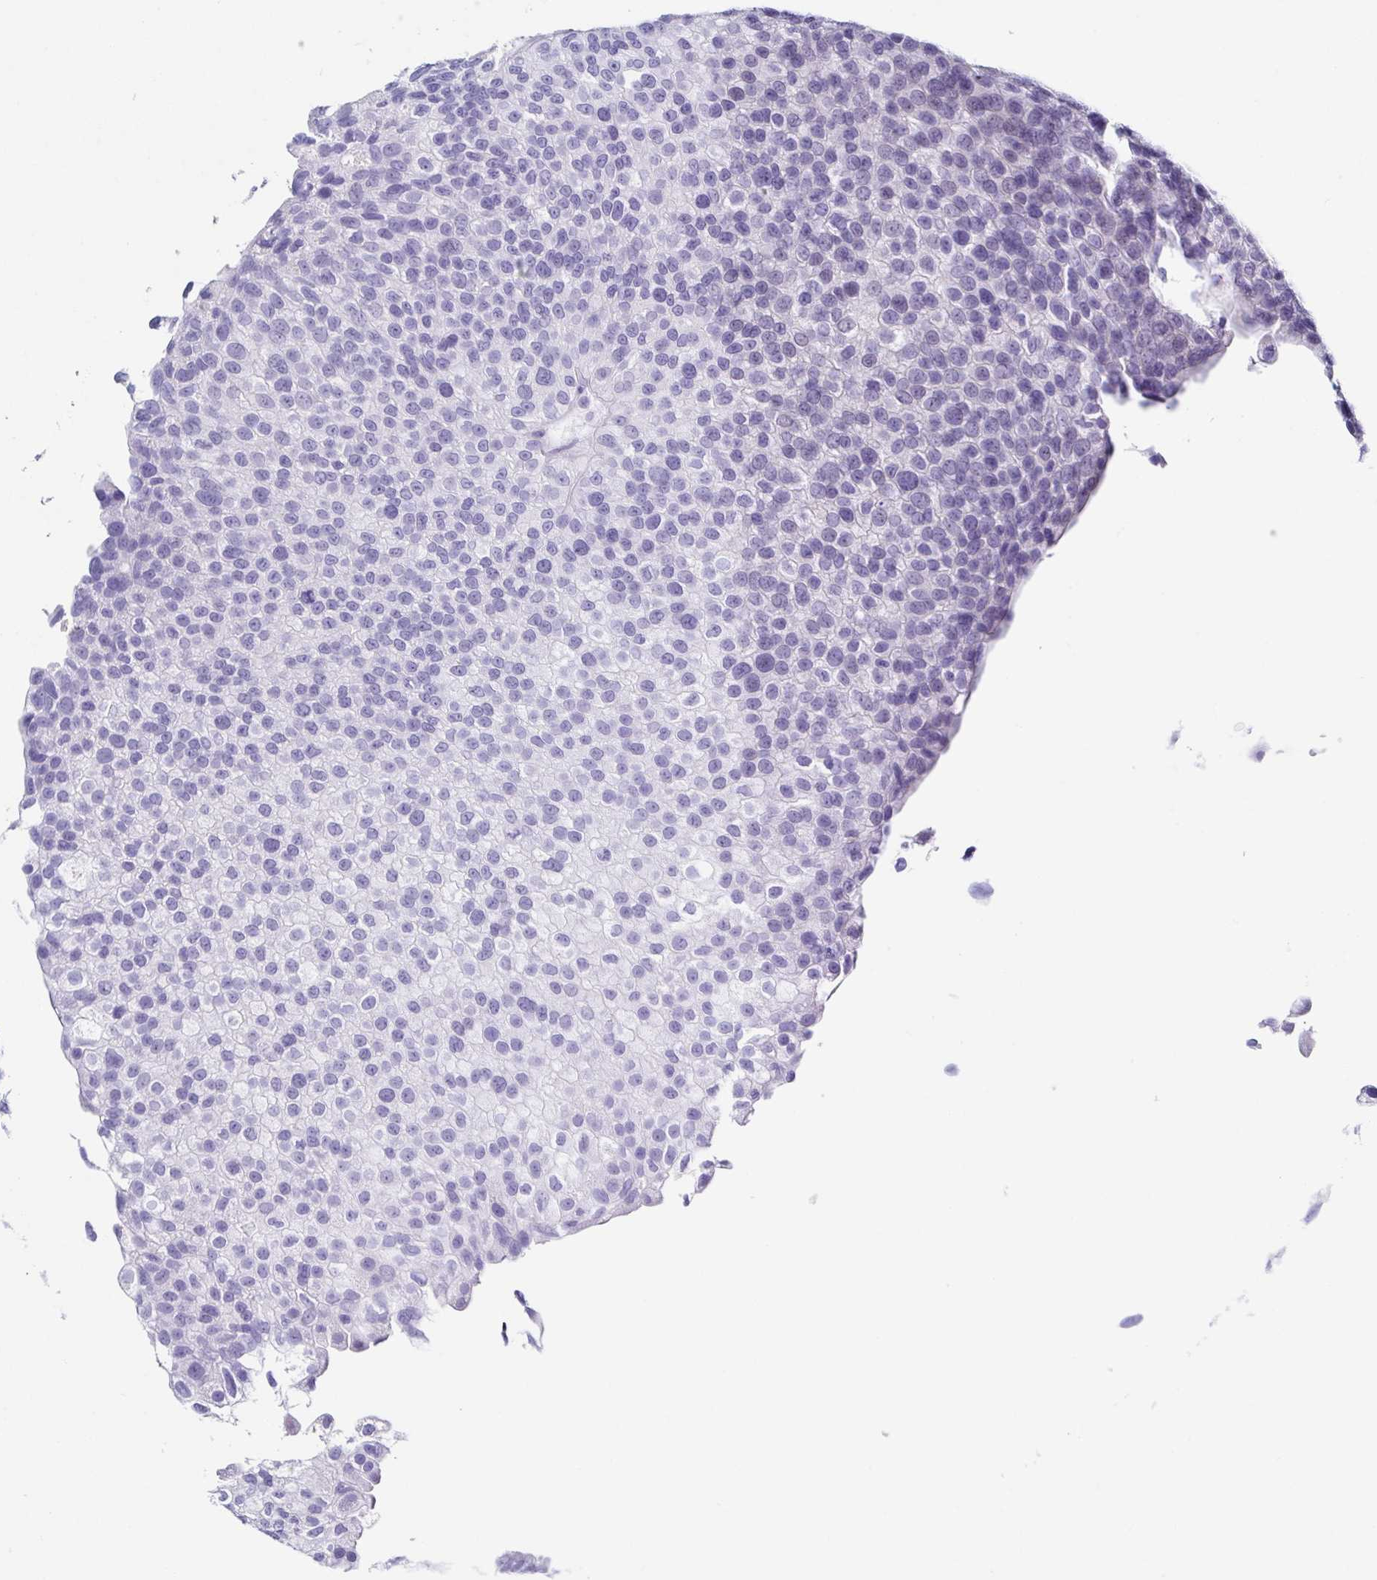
{"staining": {"intensity": "negative", "quantity": "none", "location": "none"}, "tissue": "urothelial cancer", "cell_type": "Tumor cells", "image_type": "cancer", "snomed": [{"axis": "morphology", "description": "Urothelial carcinoma, NOS"}, {"axis": "topography", "description": "Urinary bladder"}], "caption": "High magnification brightfield microscopy of transitional cell carcinoma stained with DAB (3,3'-diaminobenzidine) (brown) and counterstained with hematoxylin (blue): tumor cells show no significant staining.", "gene": "TNNT2", "patient": {"sex": "male", "age": 87}}